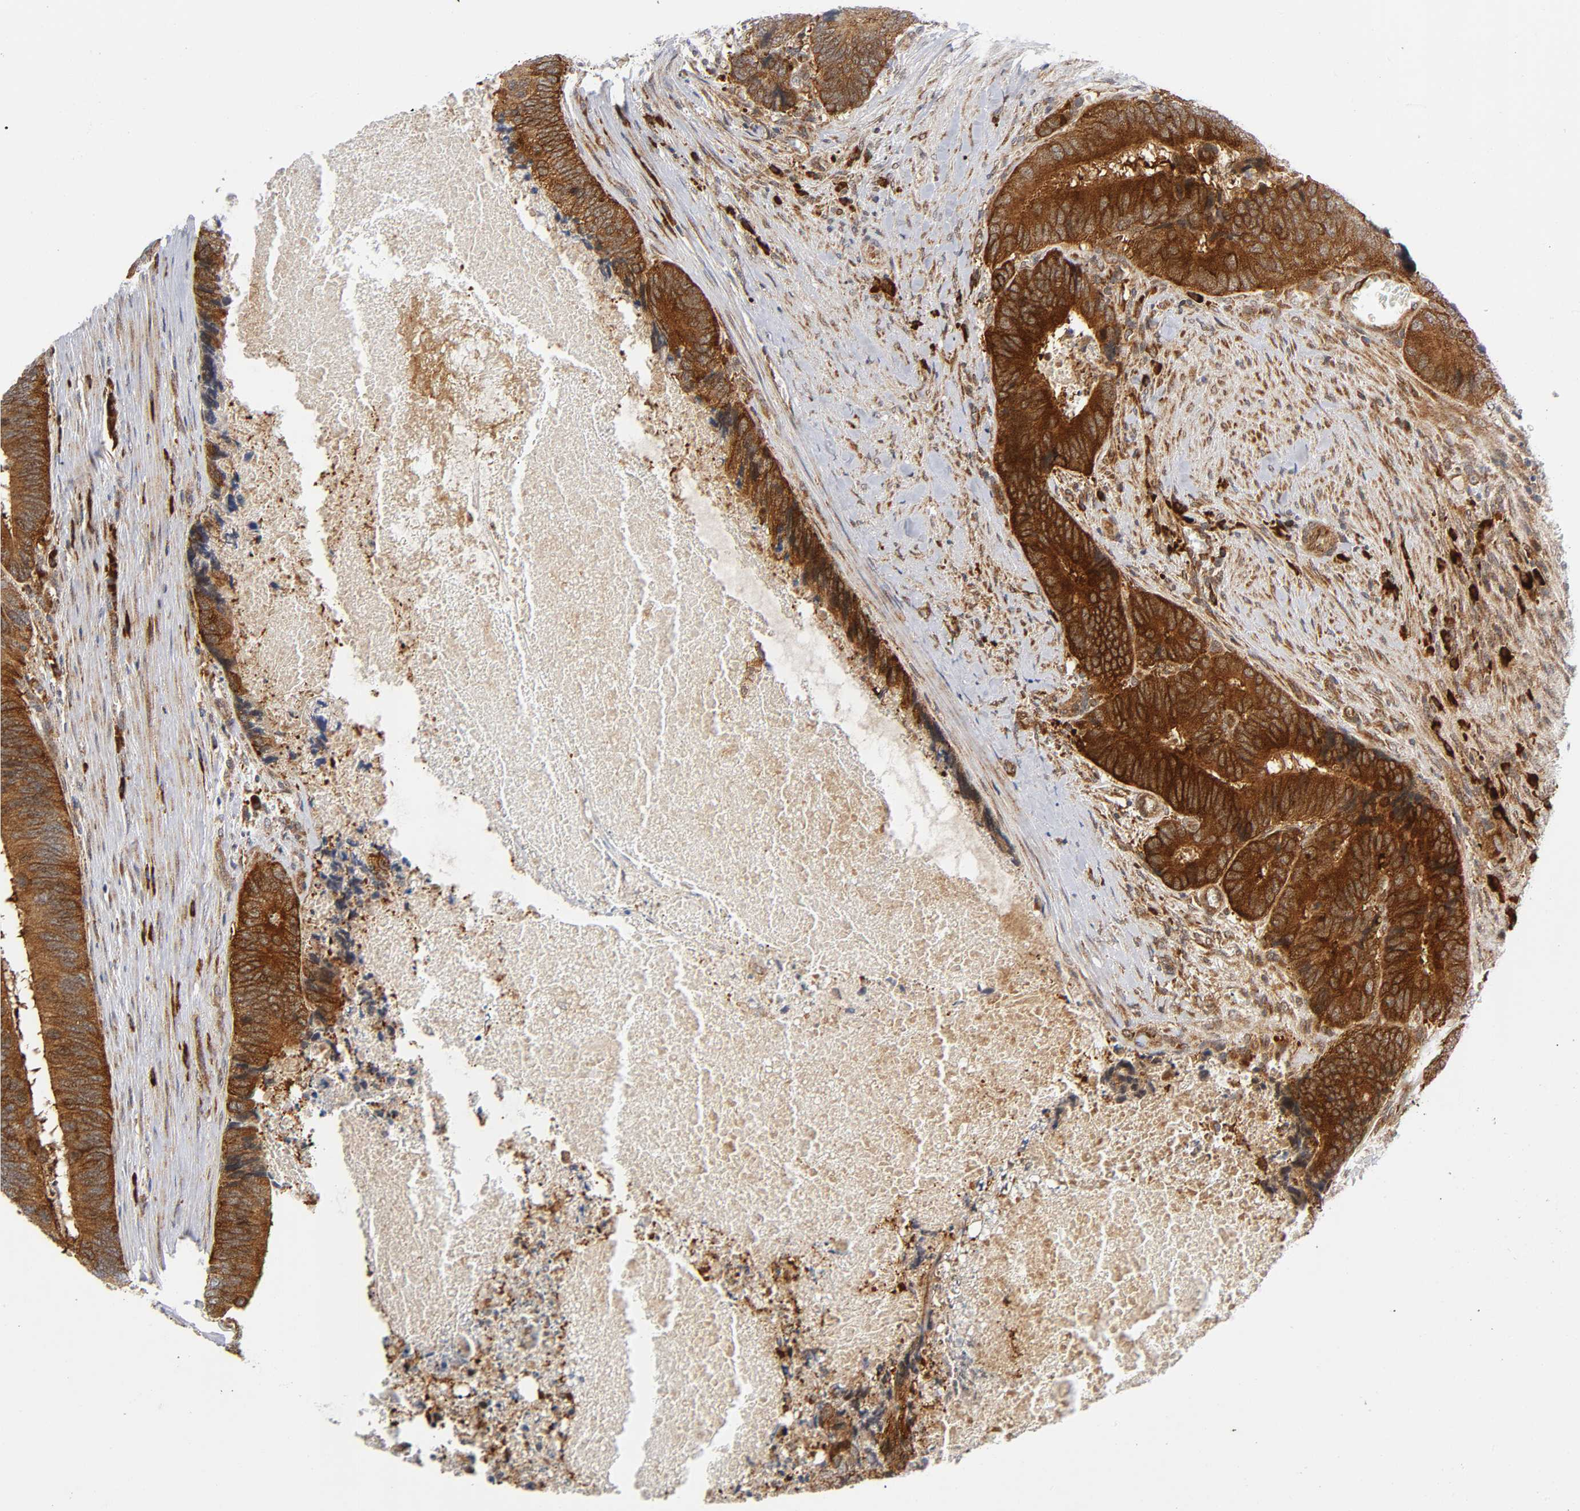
{"staining": {"intensity": "strong", "quantity": ">75%", "location": "cytoplasmic/membranous"}, "tissue": "colorectal cancer", "cell_type": "Tumor cells", "image_type": "cancer", "snomed": [{"axis": "morphology", "description": "Adenocarcinoma, NOS"}, {"axis": "topography", "description": "Colon"}], "caption": "Adenocarcinoma (colorectal) tissue shows strong cytoplasmic/membranous staining in about >75% of tumor cells, visualized by immunohistochemistry.", "gene": "EIF5", "patient": {"sex": "male", "age": 72}}